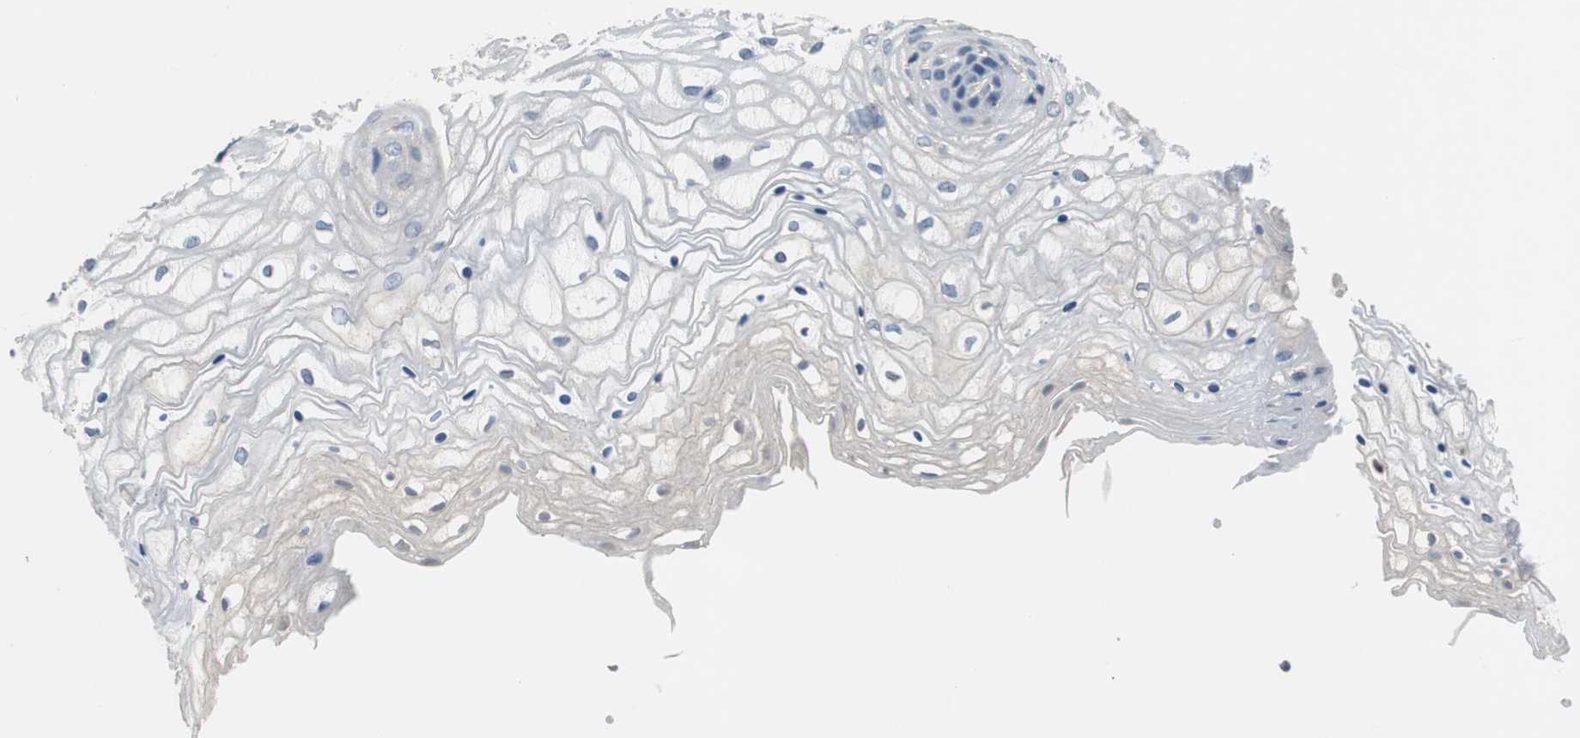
{"staining": {"intensity": "negative", "quantity": "none", "location": "none"}, "tissue": "vagina", "cell_type": "Squamous epithelial cells", "image_type": "normal", "snomed": [{"axis": "morphology", "description": "Normal tissue, NOS"}, {"axis": "topography", "description": "Vagina"}], "caption": "Squamous epithelial cells are negative for protein expression in normal human vagina. (Brightfield microscopy of DAB immunohistochemistry (IHC) at high magnification).", "gene": "MTIF2", "patient": {"sex": "female", "age": 34}}